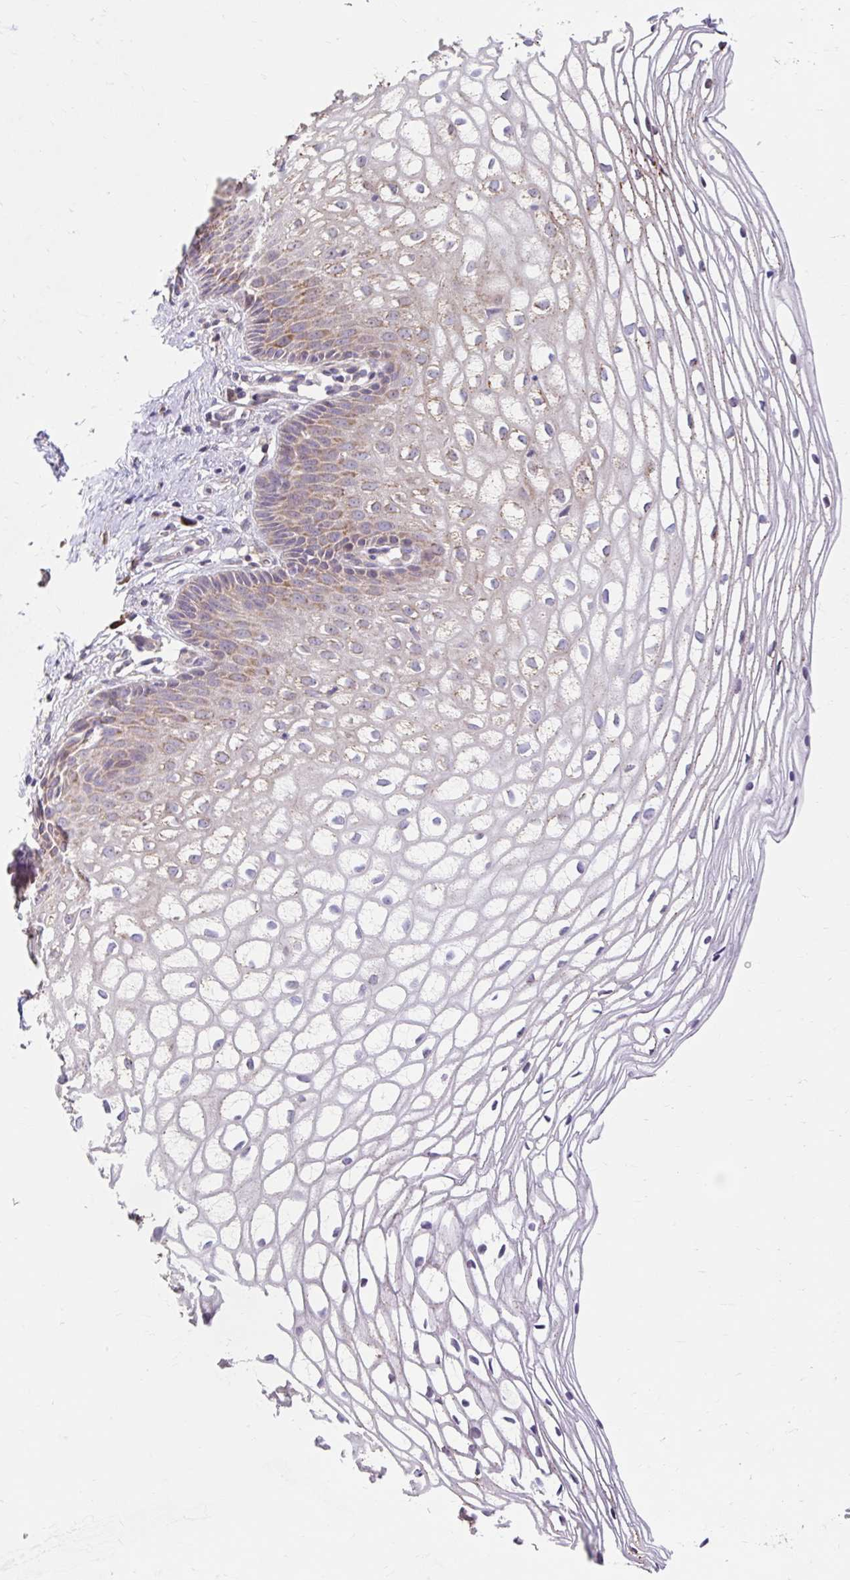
{"staining": {"intensity": "moderate", "quantity": ">75%", "location": "cytoplasmic/membranous"}, "tissue": "cervix", "cell_type": "Glandular cells", "image_type": "normal", "snomed": [{"axis": "morphology", "description": "Normal tissue, NOS"}, {"axis": "topography", "description": "Cervix"}], "caption": "The photomicrograph displays immunohistochemical staining of unremarkable cervix. There is moderate cytoplasmic/membranous staining is appreciated in approximately >75% of glandular cells.", "gene": "NT5C1B", "patient": {"sex": "female", "age": 36}}